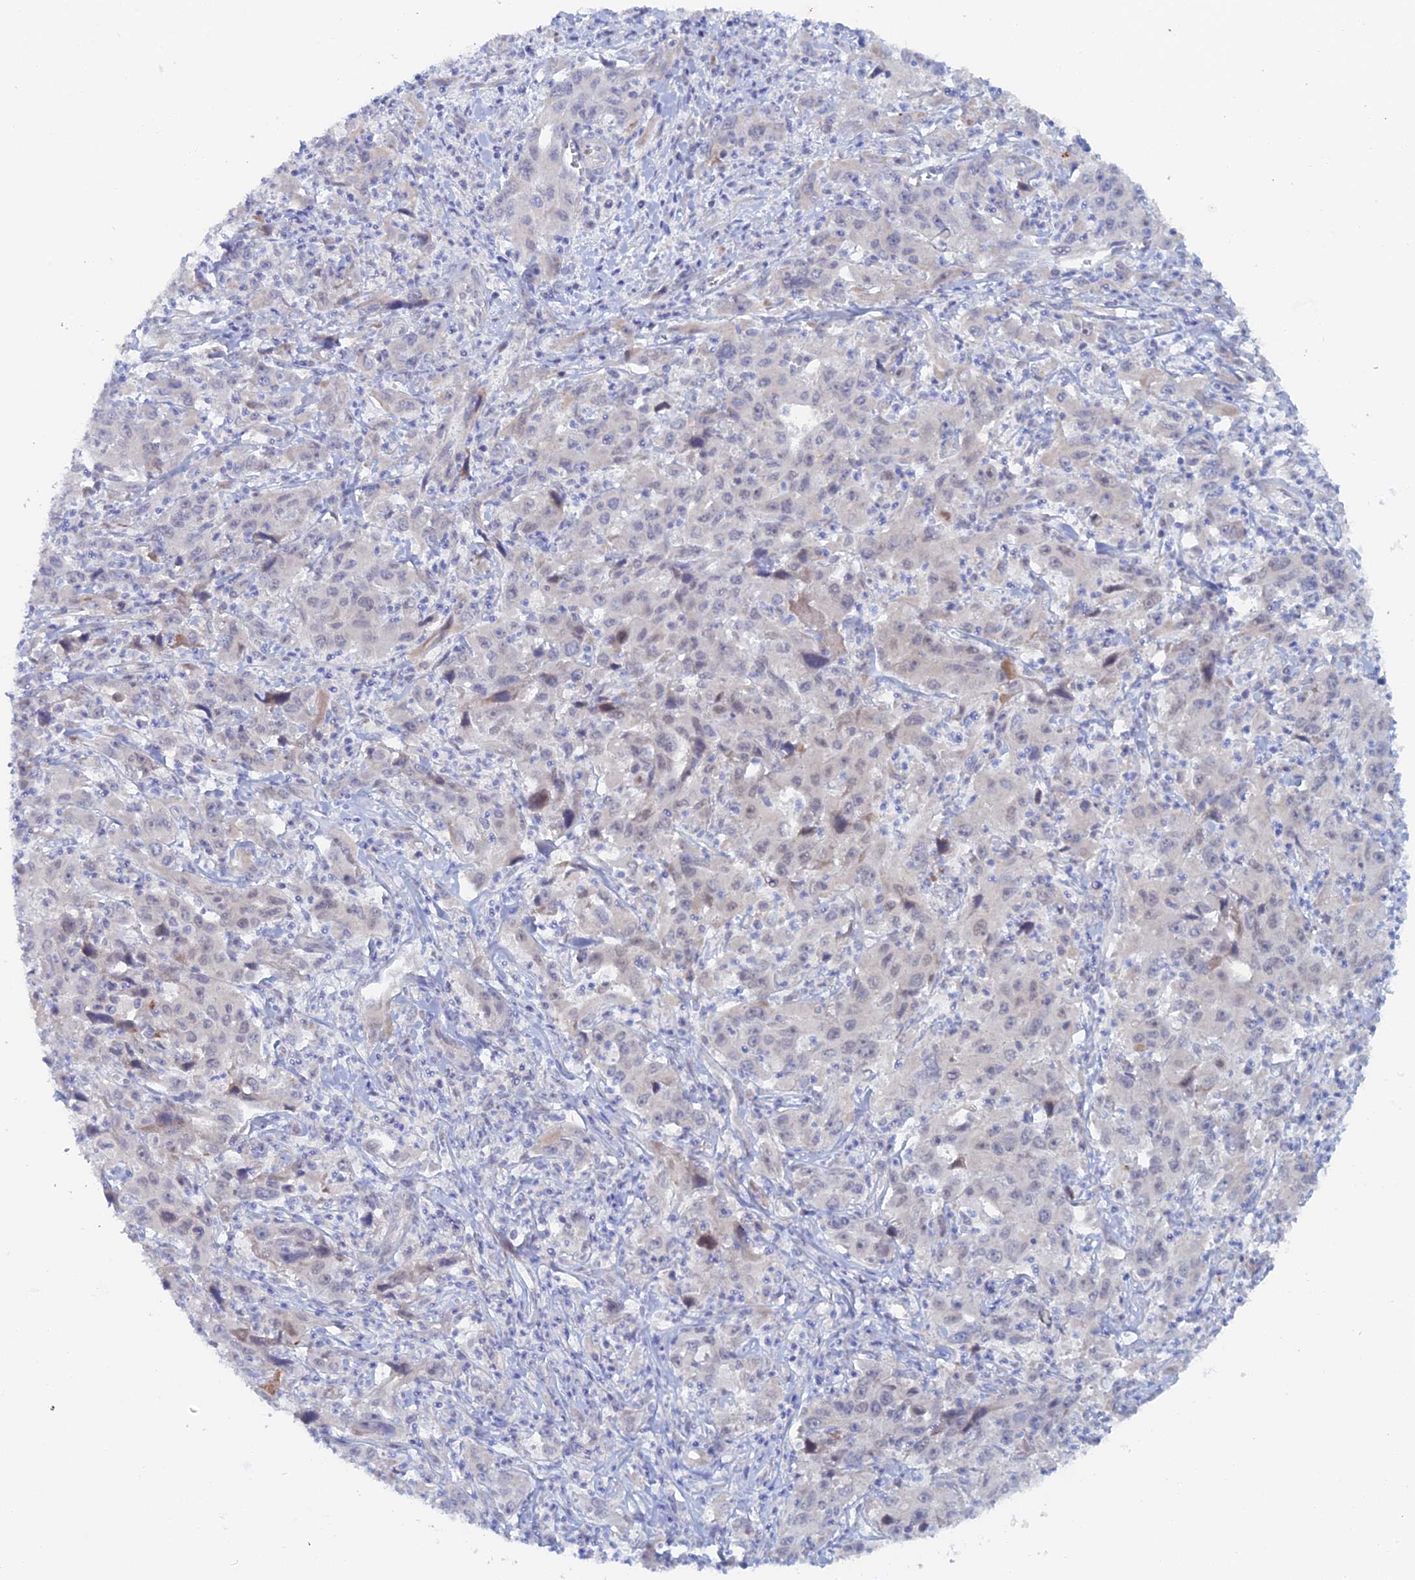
{"staining": {"intensity": "negative", "quantity": "none", "location": "none"}, "tissue": "liver cancer", "cell_type": "Tumor cells", "image_type": "cancer", "snomed": [{"axis": "morphology", "description": "Carcinoma, Hepatocellular, NOS"}, {"axis": "topography", "description": "Liver"}], "caption": "Liver hepatocellular carcinoma was stained to show a protein in brown. There is no significant staining in tumor cells. The staining is performed using DAB (3,3'-diaminobenzidine) brown chromogen with nuclei counter-stained in using hematoxylin.", "gene": "ELOVL6", "patient": {"sex": "male", "age": 63}}